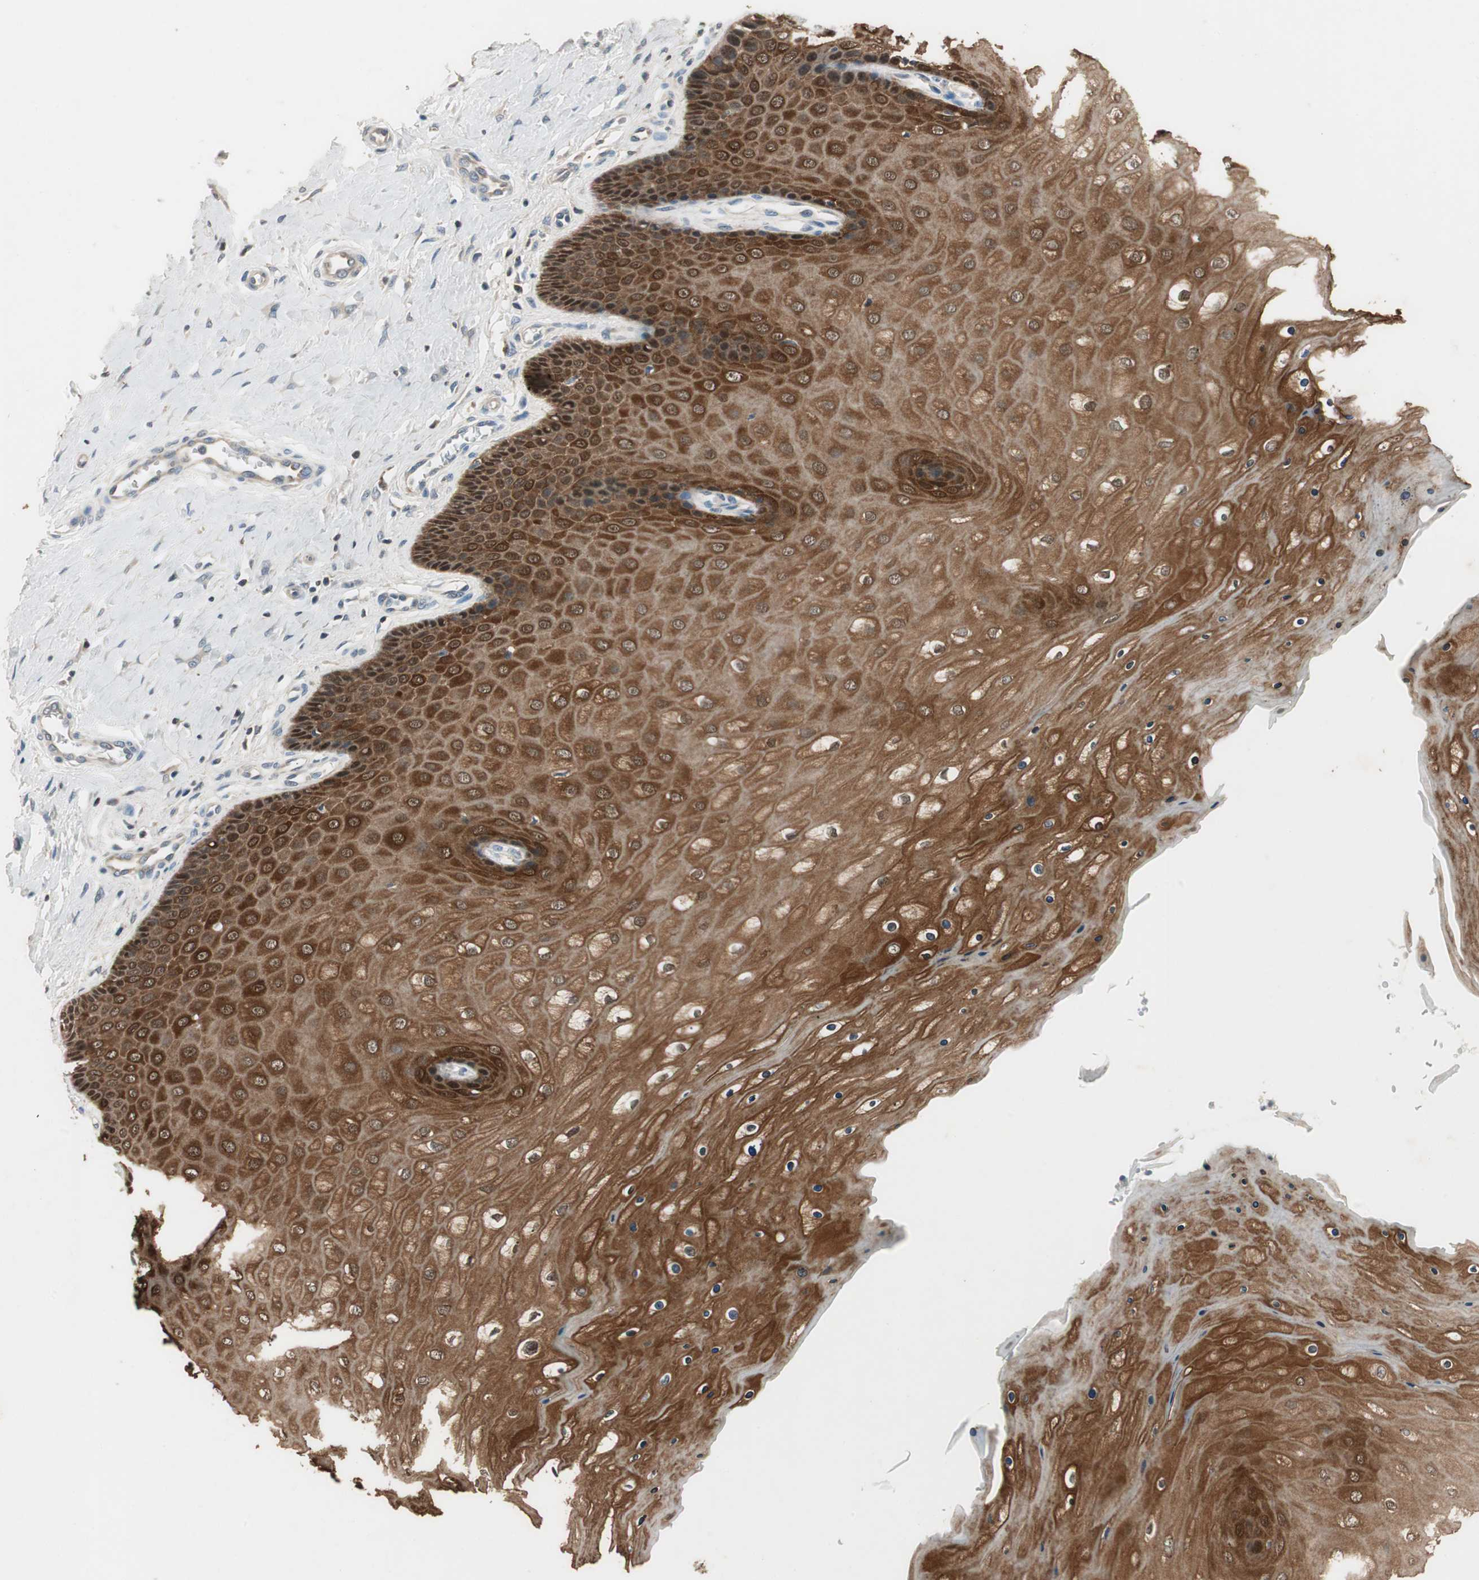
{"staining": {"intensity": "weak", "quantity": "<25%", "location": "cytoplasmic/membranous"}, "tissue": "cervix", "cell_type": "Glandular cells", "image_type": "normal", "snomed": [{"axis": "morphology", "description": "Normal tissue, NOS"}, {"axis": "topography", "description": "Cervix"}], "caption": "An immunohistochemistry histopathology image of unremarkable cervix is shown. There is no staining in glandular cells of cervix. (Brightfield microscopy of DAB (3,3'-diaminobenzidine) immunohistochemistry (IHC) at high magnification).", "gene": "SERPINB5", "patient": {"sex": "female", "age": 55}}